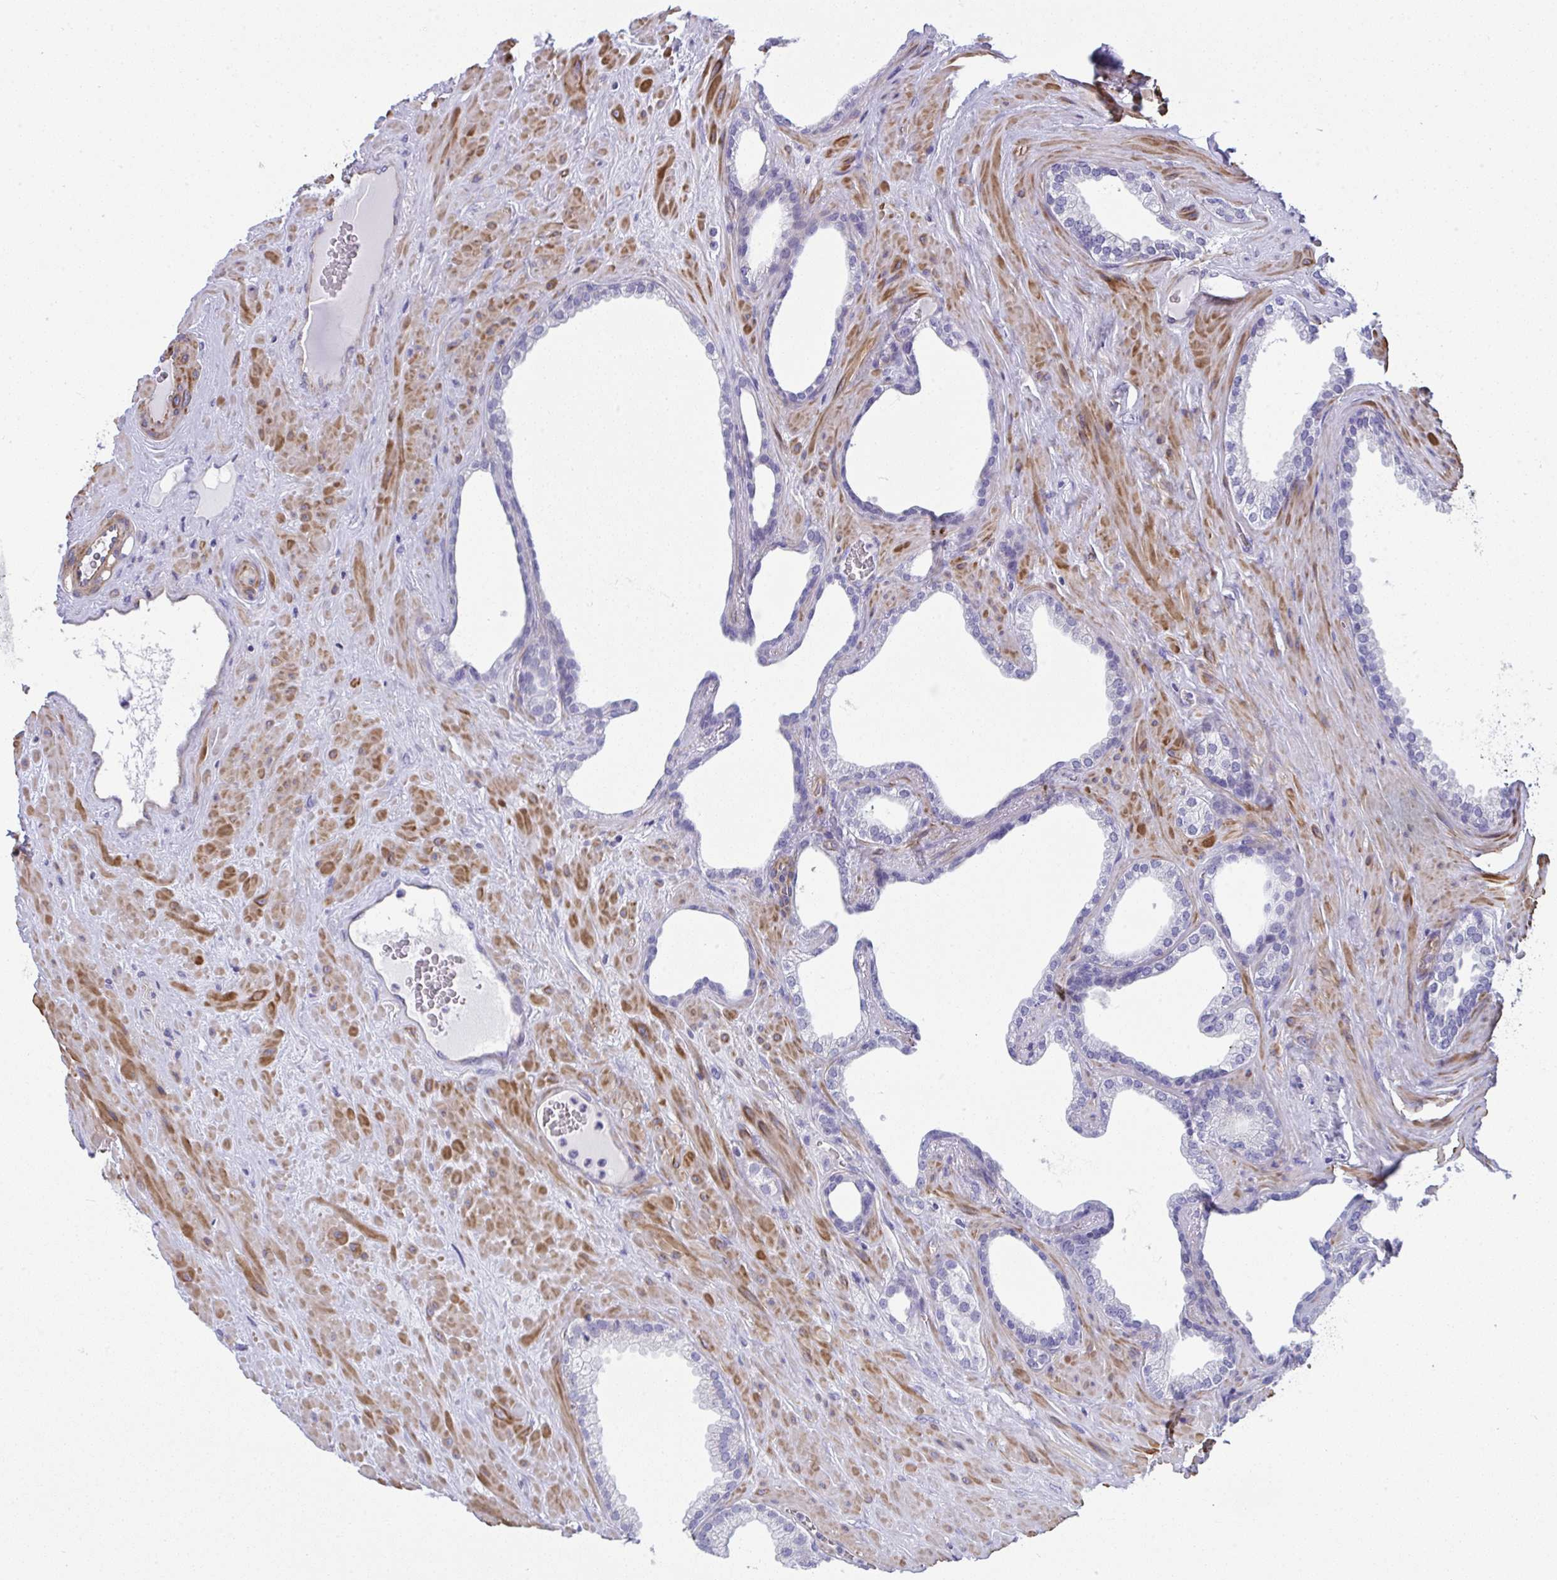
{"staining": {"intensity": "negative", "quantity": "none", "location": "none"}, "tissue": "prostate cancer", "cell_type": "Tumor cells", "image_type": "cancer", "snomed": [{"axis": "morphology", "description": "Adenocarcinoma, High grade"}, {"axis": "topography", "description": "Prostate"}], "caption": "A histopathology image of adenocarcinoma (high-grade) (prostate) stained for a protein displays no brown staining in tumor cells.", "gene": "MYL12A", "patient": {"sex": "male", "age": 68}}